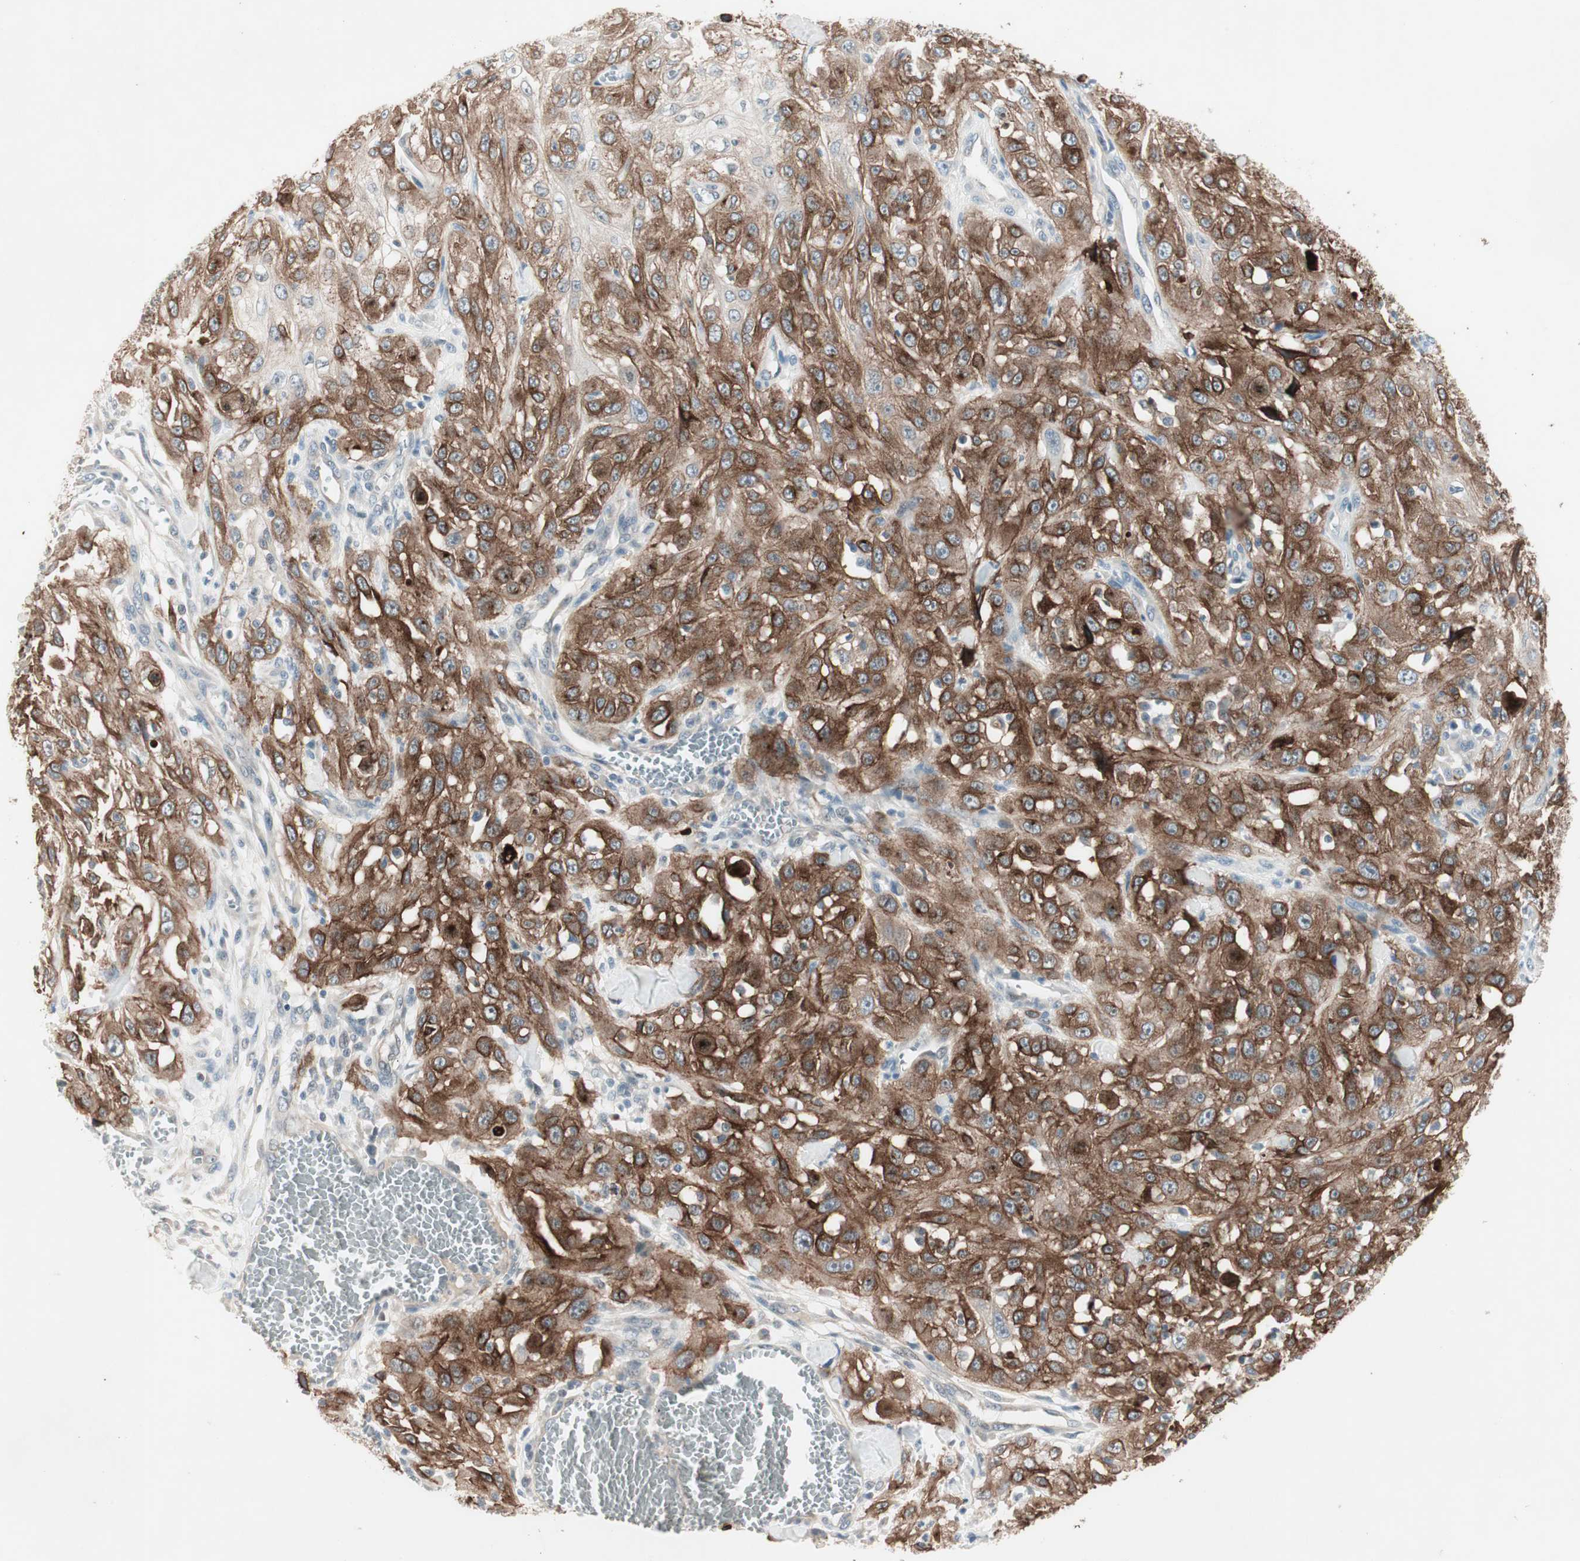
{"staining": {"intensity": "strong", "quantity": "25%-75%", "location": "cytoplasmic/membranous"}, "tissue": "skin cancer", "cell_type": "Tumor cells", "image_type": "cancer", "snomed": [{"axis": "morphology", "description": "Squamous cell carcinoma, NOS"}, {"axis": "morphology", "description": "Squamous cell carcinoma, metastatic, NOS"}, {"axis": "topography", "description": "Skin"}, {"axis": "topography", "description": "Lymph node"}], "caption": "An image of skin metastatic squamous cell carcinoma stained for a protein displays strong cytoplasmic/membranous brown staining in tumor cells.", "gene": "ITGB4", "patient": {"sex": "male", "age": 75}}